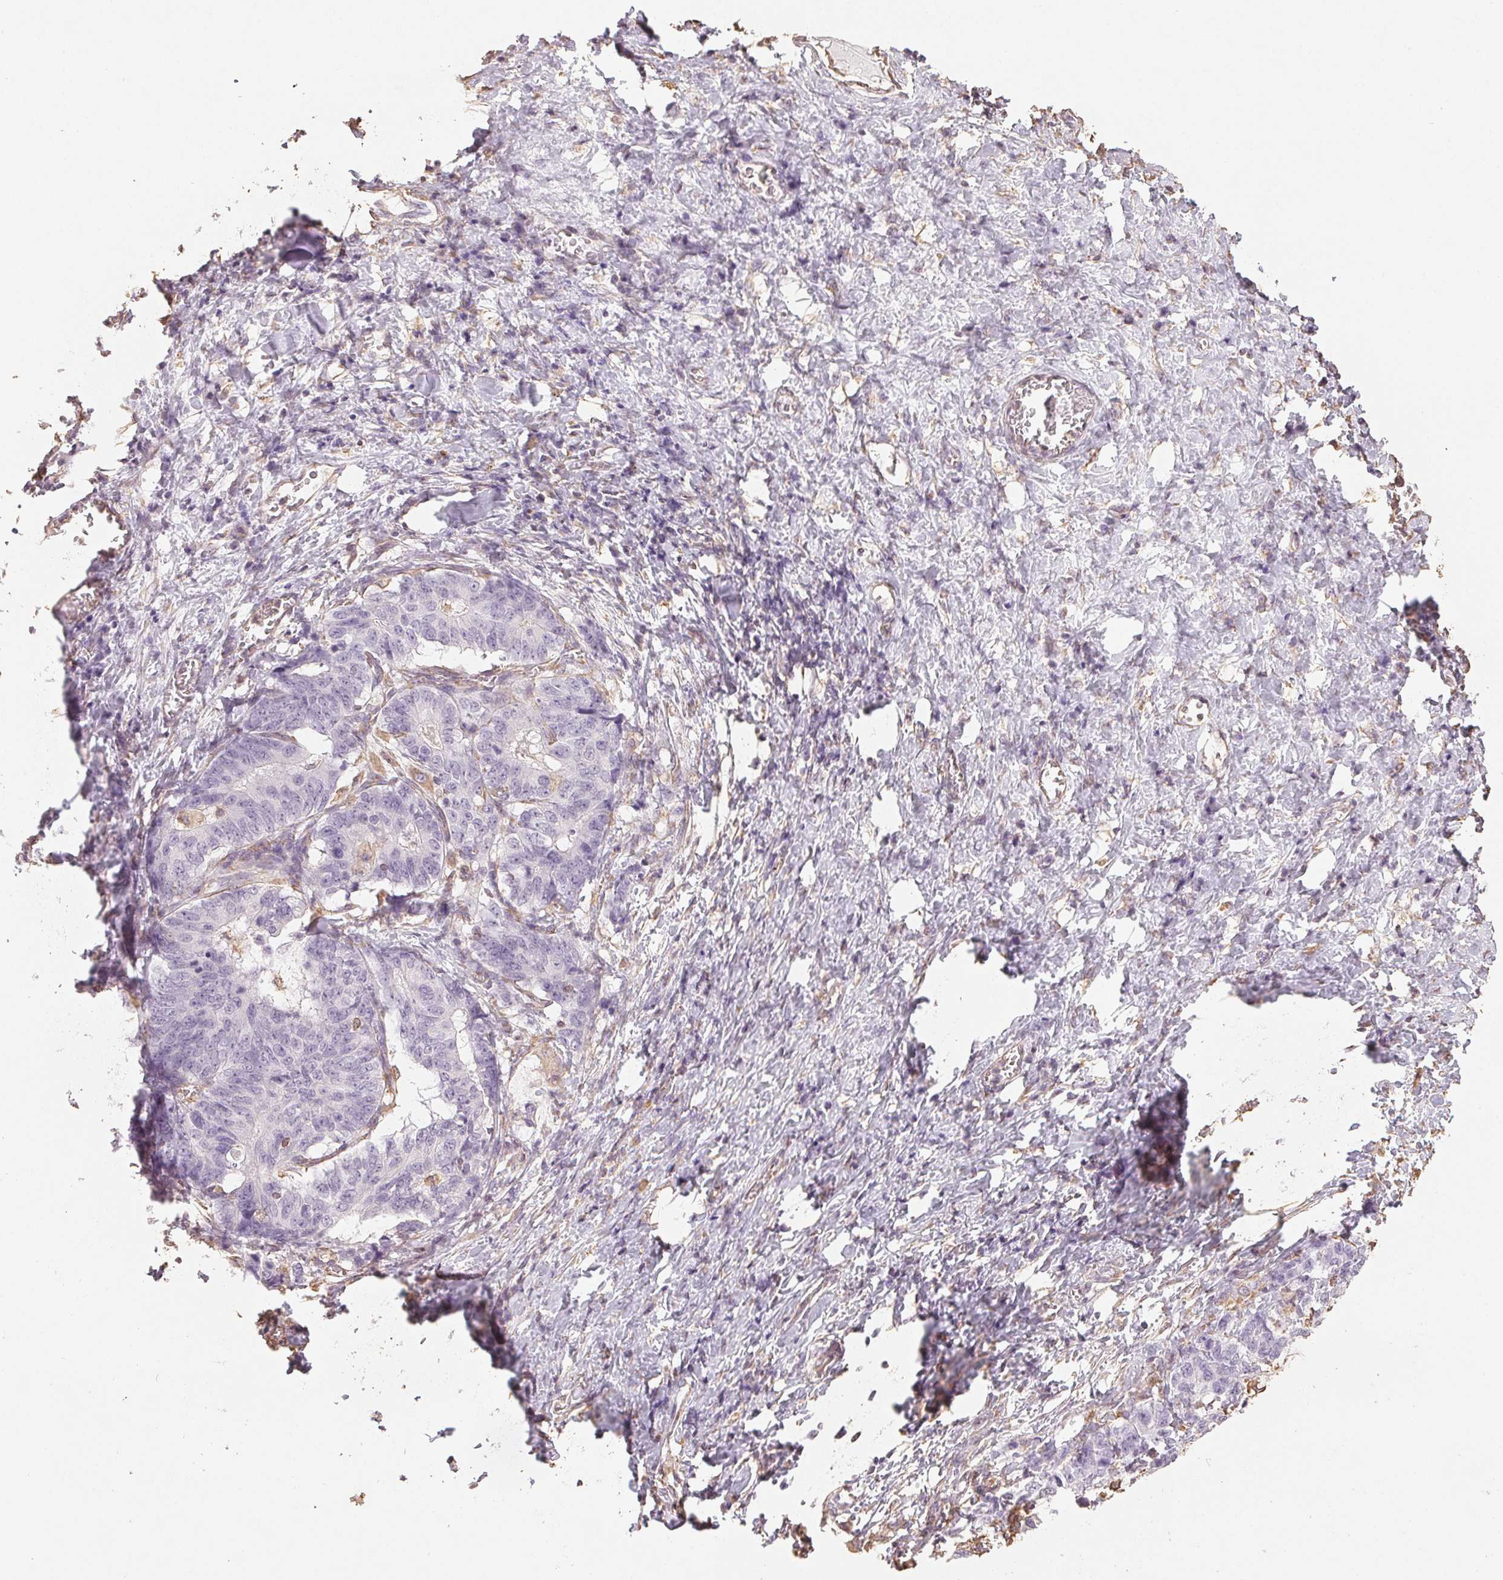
{"staining": {"intensity": "negative", "quantity": "none", "location": "none"}, "tissue": "stomach cancer", "cell_type": "Tumor cells", "image_type": "cancer", "snomed": [{"axis": "morphology", "description": "Normal tissue, NOS"}, {"axis": "morphology", "description": "Adenocarcinoma, NOS"}, {"axis": "topography", "description": "Stomach"}], "caption": "An image of human adenocarcinoma (stomach) is negative for staining in tumor cells.", "gene": "COL7A1", "patient": {"sex": "female", "age": 64}}